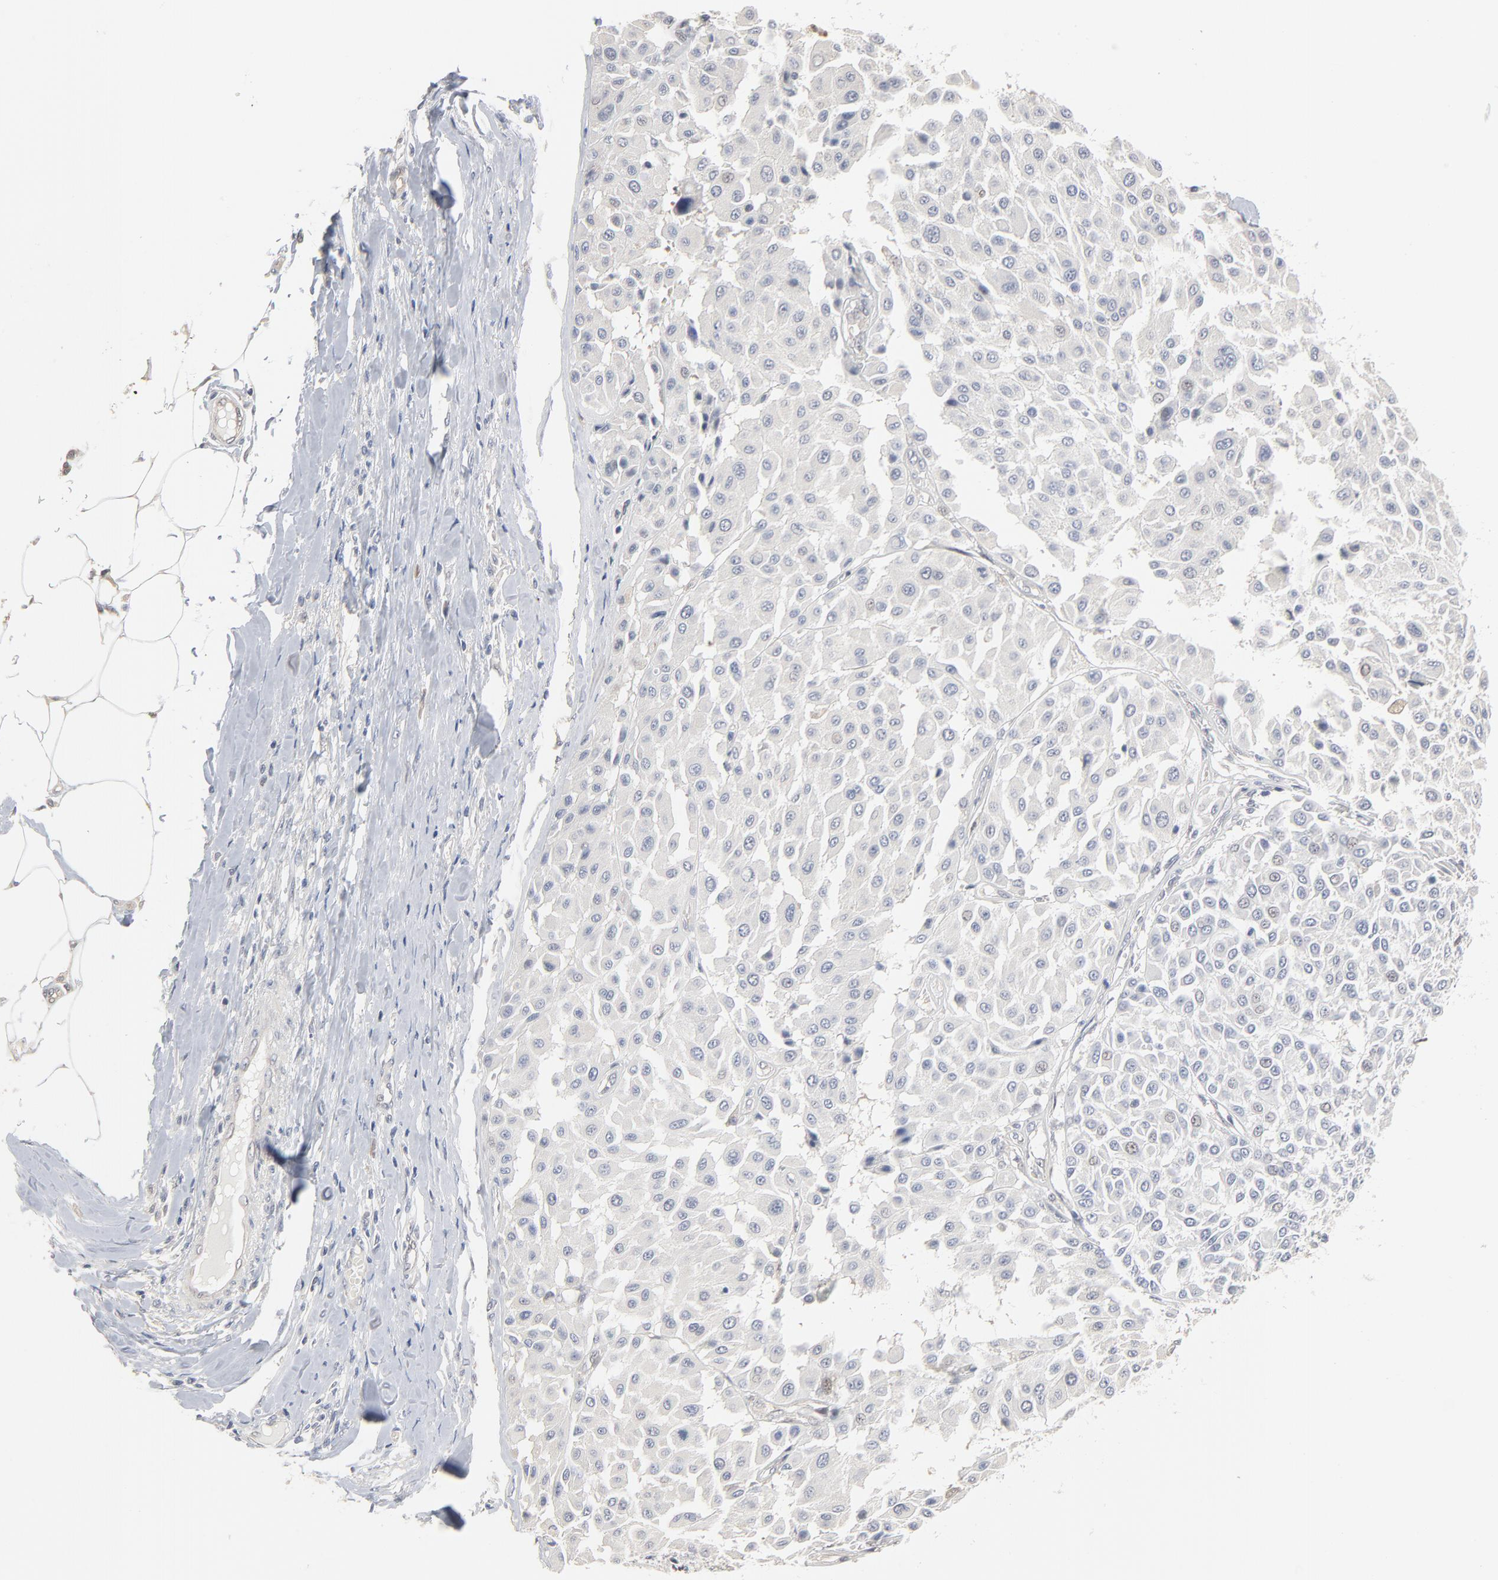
{"staining": {"intensity": "negative", "quantity": "none", "location": "none"}, "tissue": "melanoma", "cell_type": "Tumor cells", "image_type": "cancer", "snomed": [{"axis": "morphology", "description": "Malignant melanoma, Metastatic site"}, {"axis": "topography", "description": "Soft tissue"}], "caption": "The micrograph reveals no significant expression in tumor cells of malignant melanoma (metastatic site).", "gene": "EPCAM", "patient": {"sex": "male", "age": 41}}